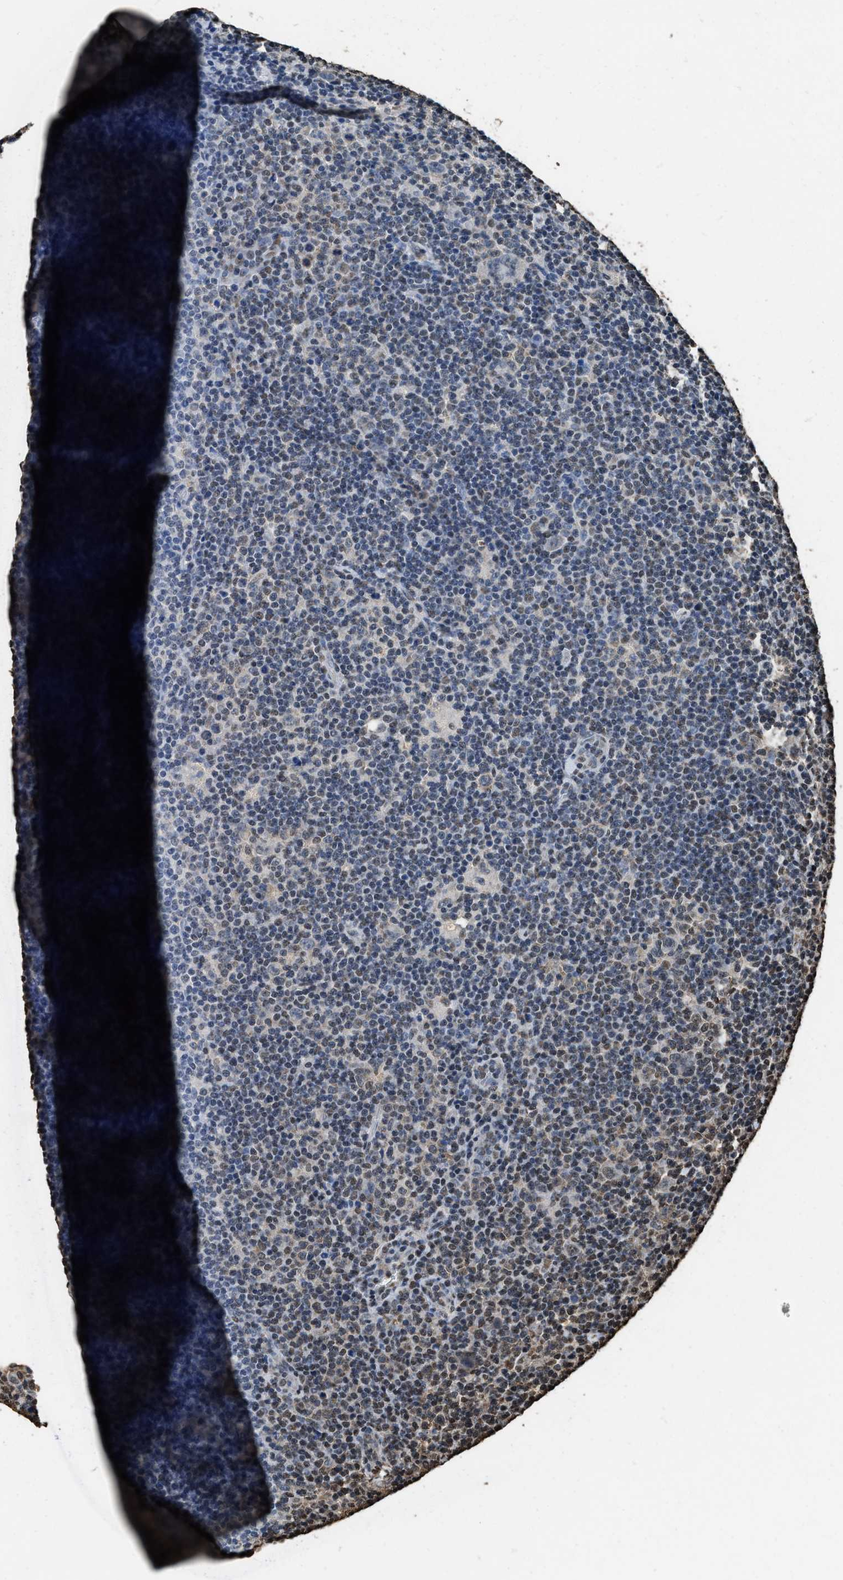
{"staining": {"intensity": "negative", "quantity": "none", "location": "none"}, "tissue": "lymphoma", "cell_type": "Tumor cells", "image_type": "cancer", "snomed": [{"axis": "morphology", "description": "Hodgkin's disease, NOS"}, {"axis": "topography", "description": "Lymph node"}], "caption": "The photomicrograph reveals no significant staining in tumor cells of Hodgkin's disease.", "gene": "GAPDH", "patient": {"sex": "female", "age": 57}}